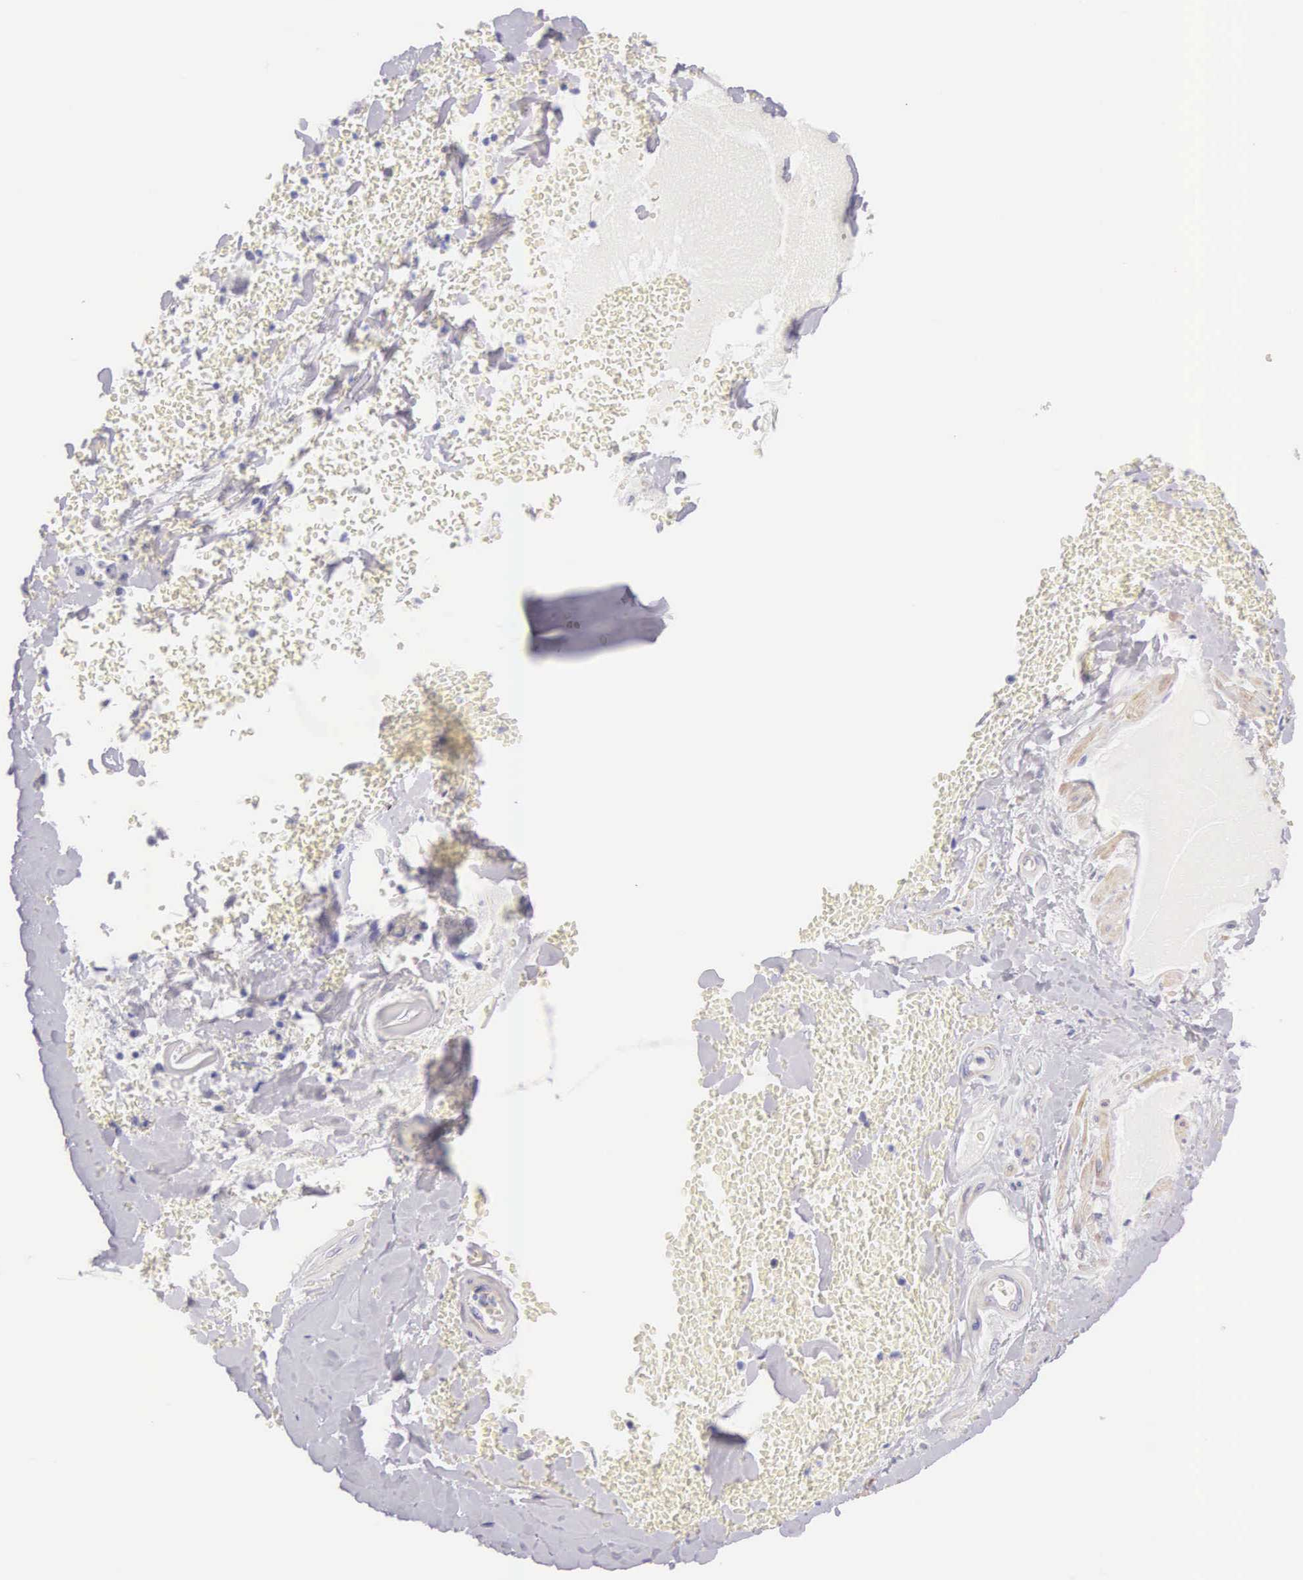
{"staining": {"intensity": "negative", "quantity": "none", "location": "none"}, "tissue": "adipose tissue", "cell_type": "Adipocytes", "image_type": "normal", "snomed": [{"axis": "morphology", "description": "Normal tissue, NOS"}, {"axis": "topography", "description": "Cartilage tissue"}, {"axis": "topography", "description": "Lung"}], "caption": "Unremarkable adipose tissue was stained to show a protein in brown. There is no significant staining in adipocytes. (DAB immunohistochemistry, high magnification).", "gene": "ARFGAP3", "patient": {"sex": "male", "age": 65}}